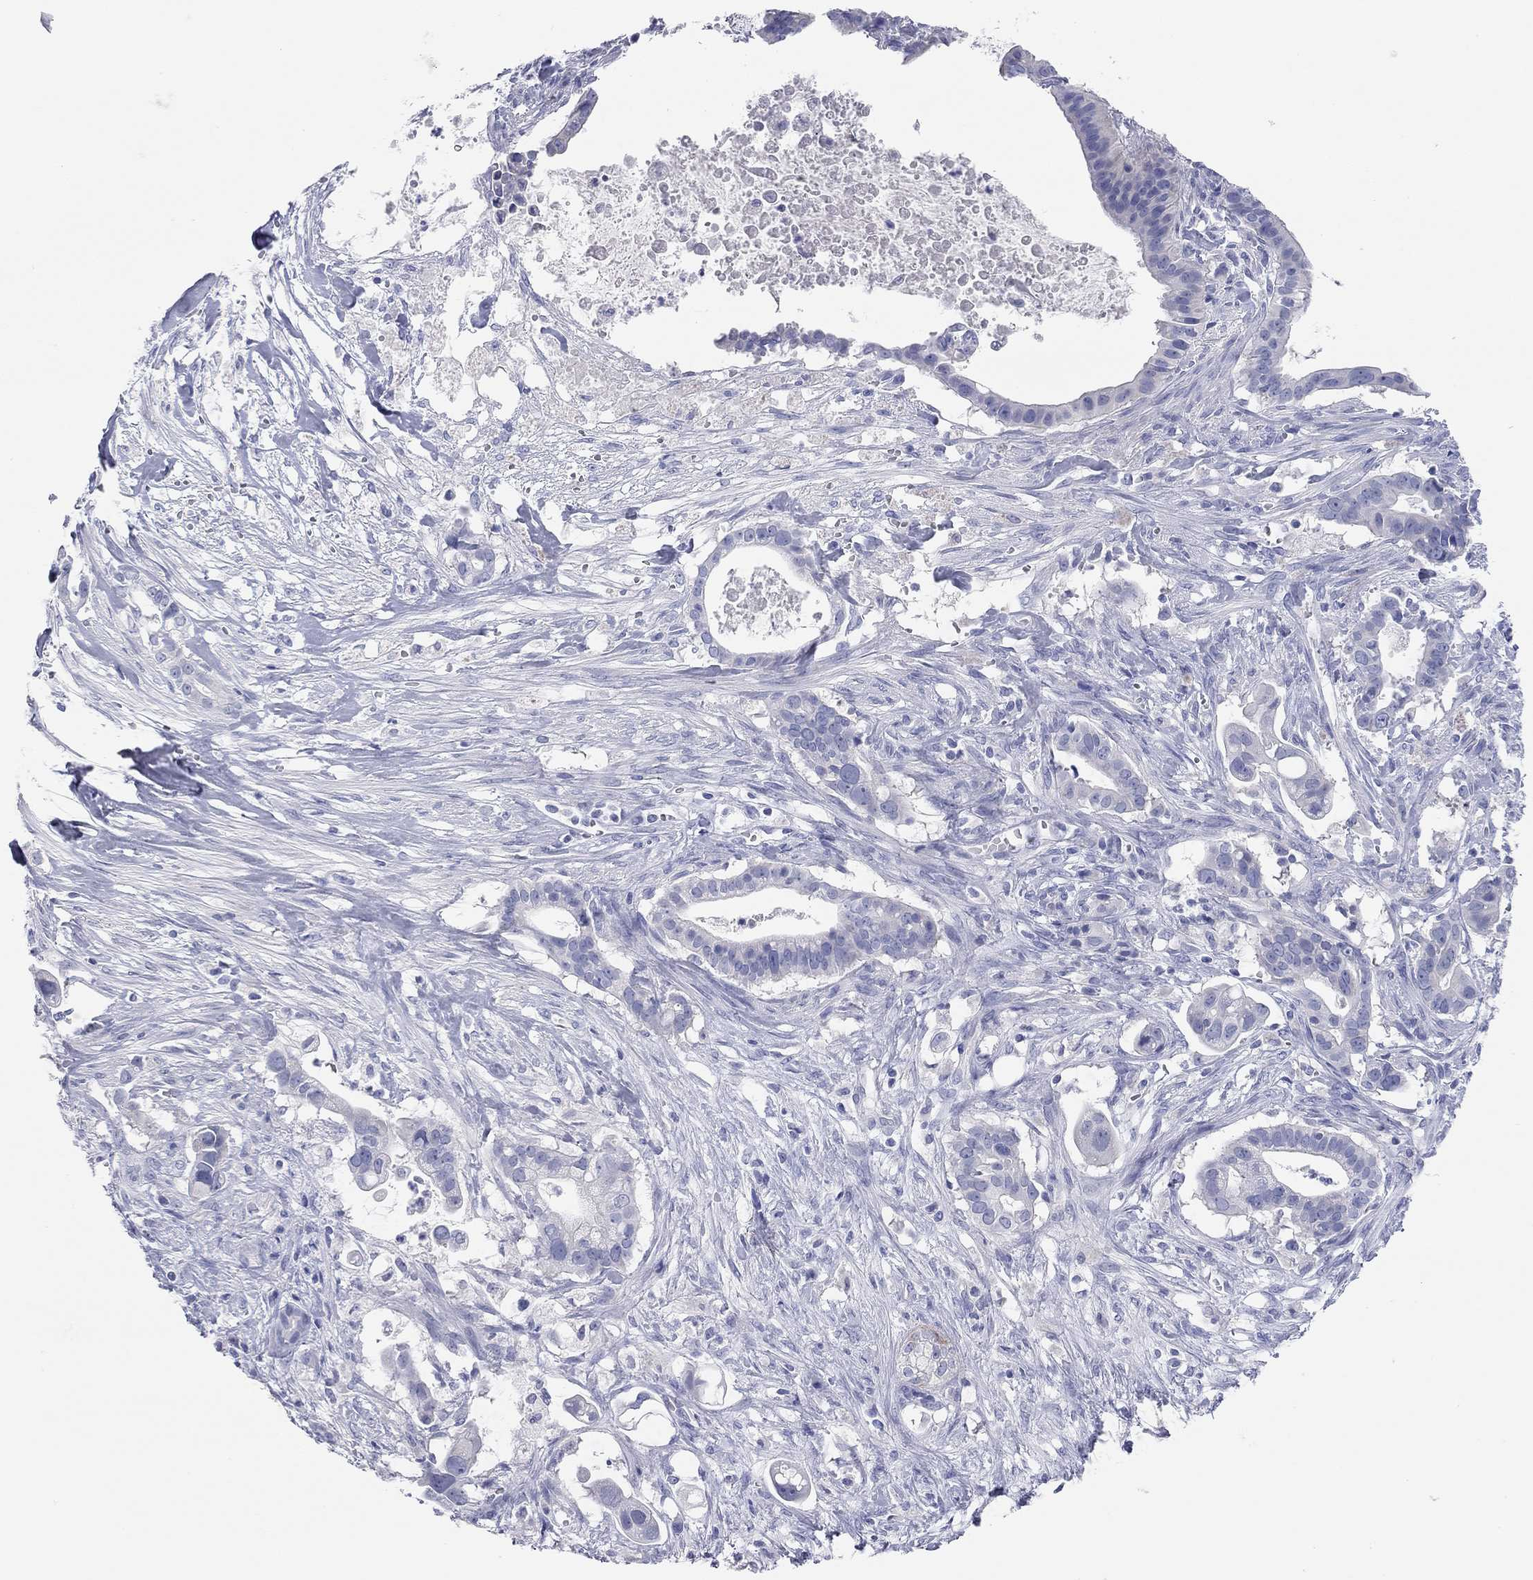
{"staining": {"intensity": "negative", "quantity": "none", "location": "none"}, "tissue": "pancreatic cancer", "cell_type": "Tumor cells", "image_type": "cancer", "snomed": [{"axis": "morphology", "description": "Adenocarcinoma, NOS"}, {"axis": "topography", "description": "Pancreas"}], "caption": "The micrograph displays no staining of tumor cells in pancreatic adenocarcinoma. (Stains: DAB (3,3'-diaminobenzidine) immunohistochemistry (IHC) with hematoxylin counter stain, Microscopy: brightfield microscopy at high magnification).", "gene": "TMEM221", "patient": {"sex": "male", "age": 61}}